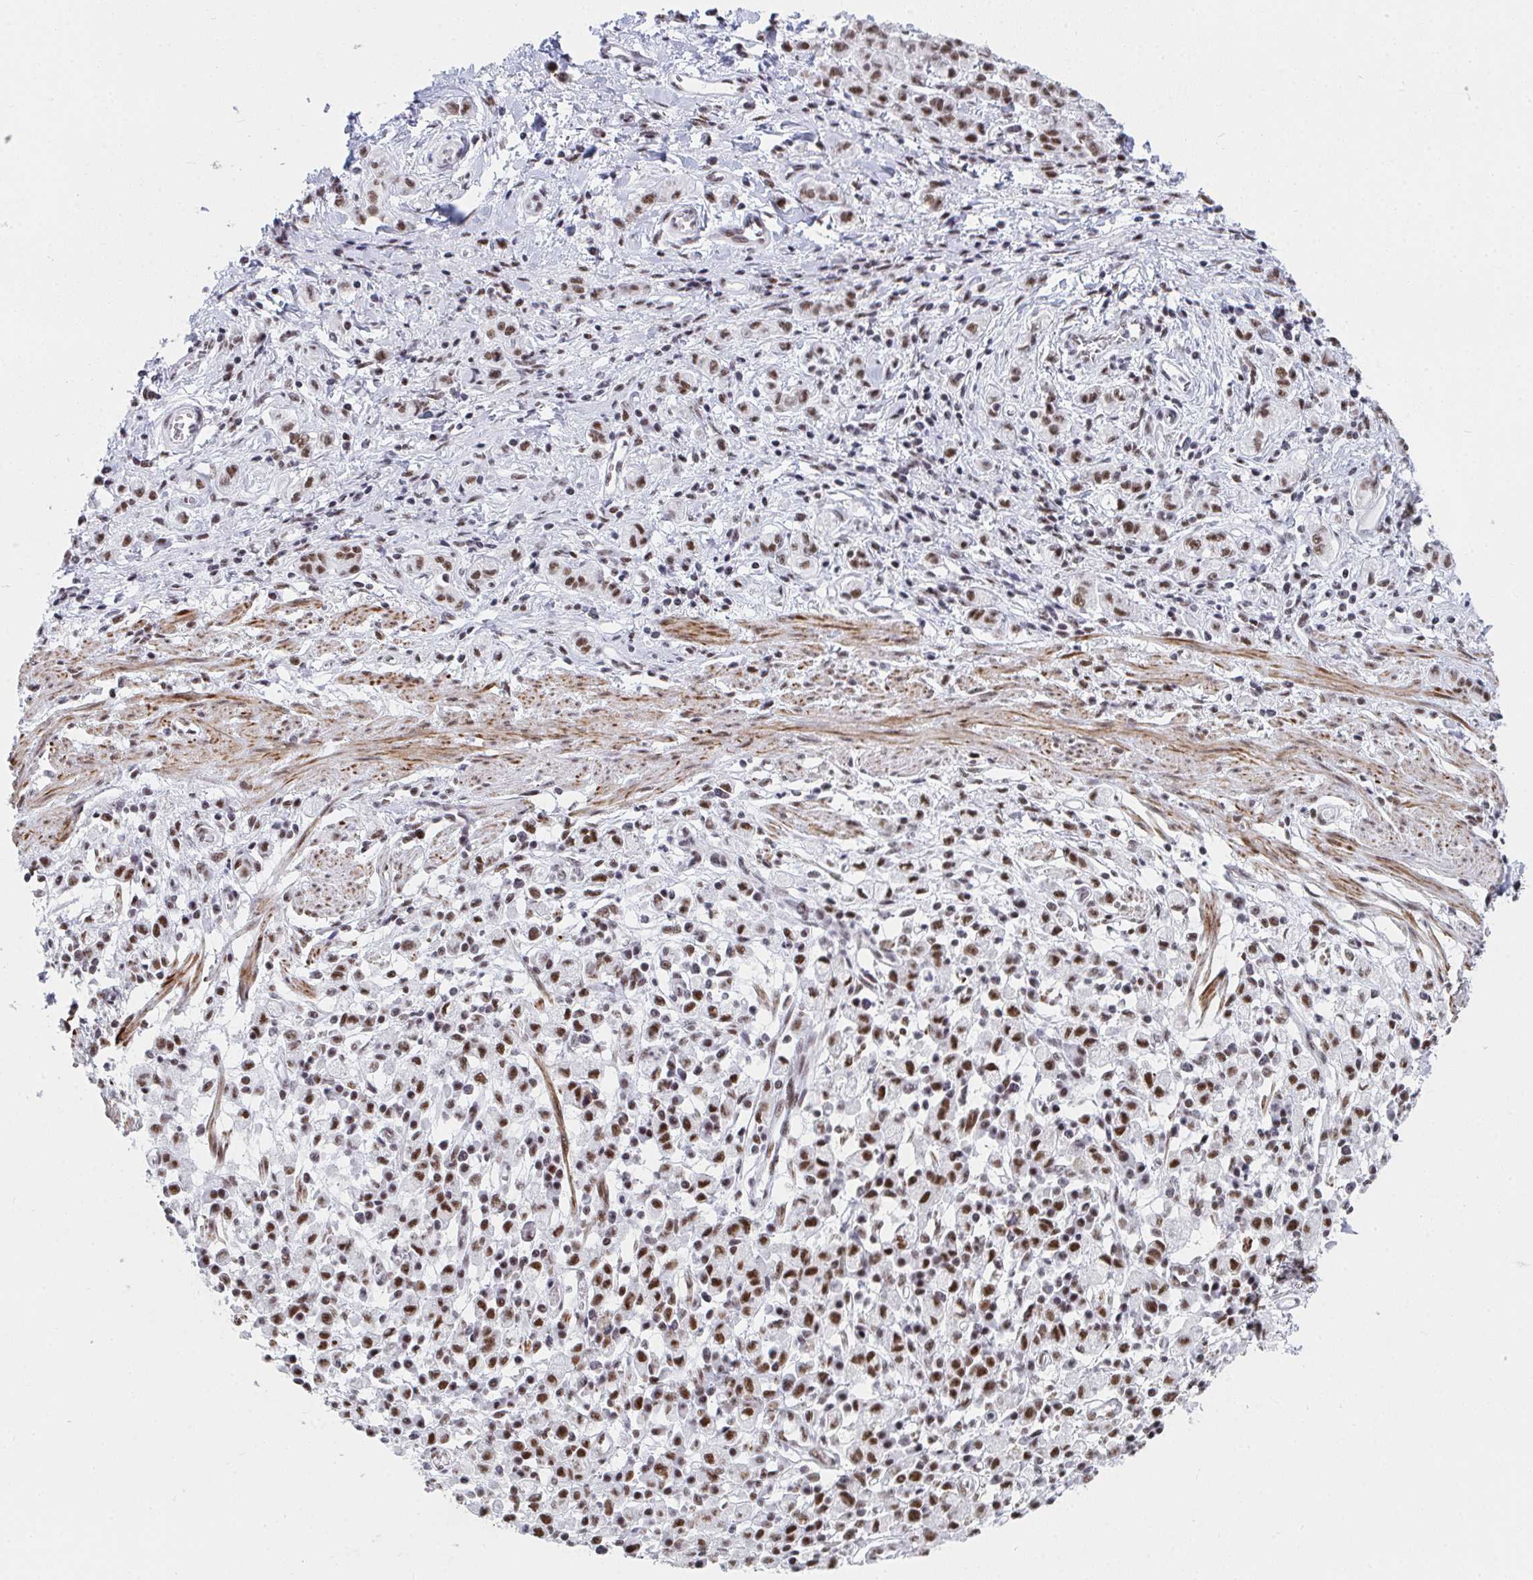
{"staining": {"intensity": "moderate", "quantity": ">75%", "location": "nuclear"}, "tissue": "stomach cancer", "cell_type": "Tumor cells", "image_type": "cancer", "snomed": [{"axis": "morphology", "description": "Adenocarcinoma, NOS"}, {"axis": "topography", "description": "Stomach"}], "caption": "This photomicrograph shows immunohistochemistry (IHC) staining of stomach cancer (adenocarcinoma), with medium moderate nuclear positivity in approximately >75% of tumor cells.", "gene": "SNRNP70", "patient": {"sex": "male", "age": 77}}